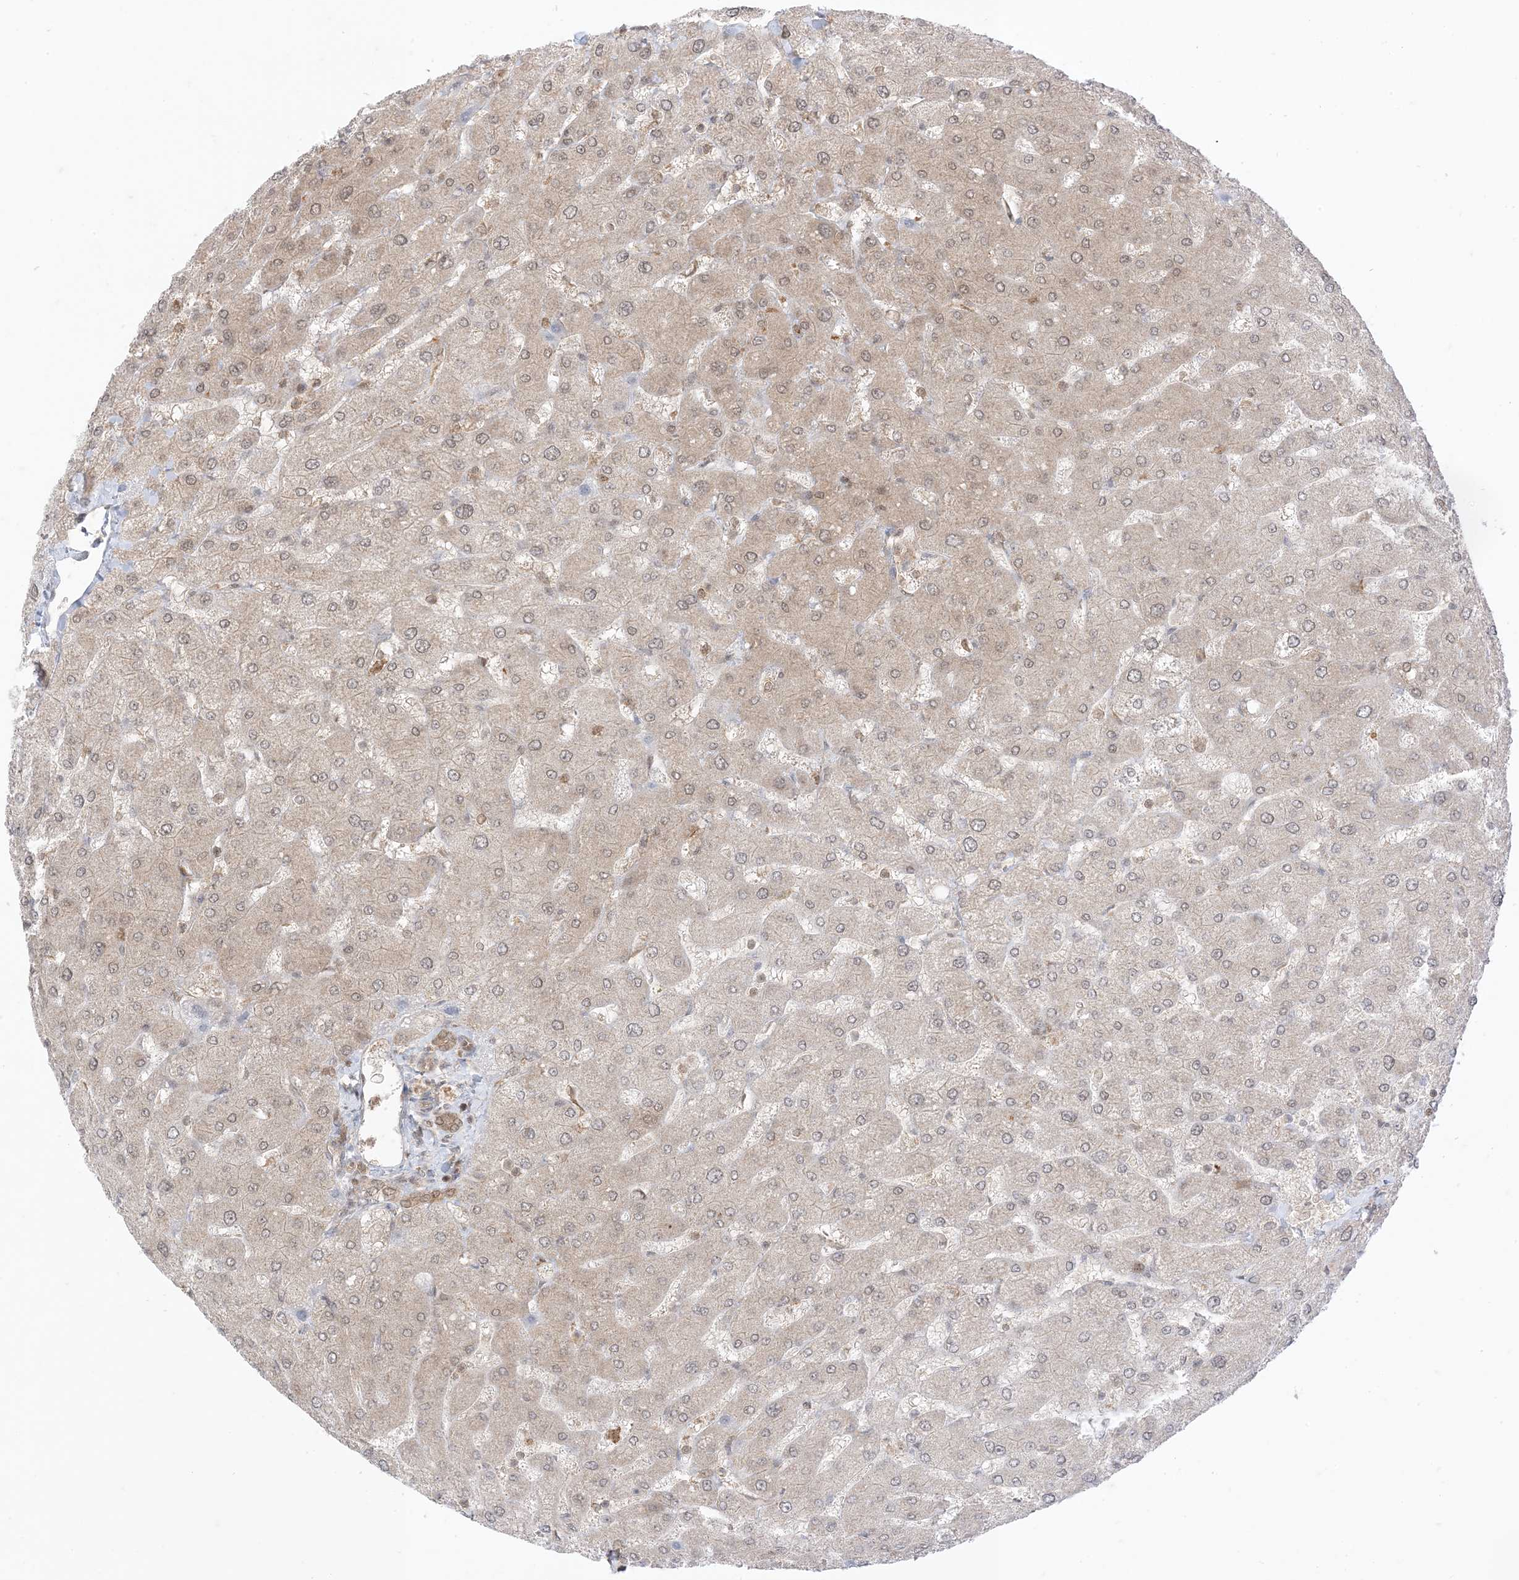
{"staining": {"intensity": "moderate", "quantity": ">75%", "location": "cytoplasmic/membranous"}, "tissue": "liver", "cell_type": "Cholangiocytes", "image_type": "normal", "snomed": [{"axis": "morphology", "description": "Normal tissue, NOS"}, {"axis": "topography", "description": "Liver"}], "caption": "A micrograph showing moderate cytoplasmic/membranous staining in approximately >75% of cholangiocytes in normal liver, as visualized by brown immunohistochemical staining.", "gene": "PTPA", "patient": {"sex": "male", "age": 55}}